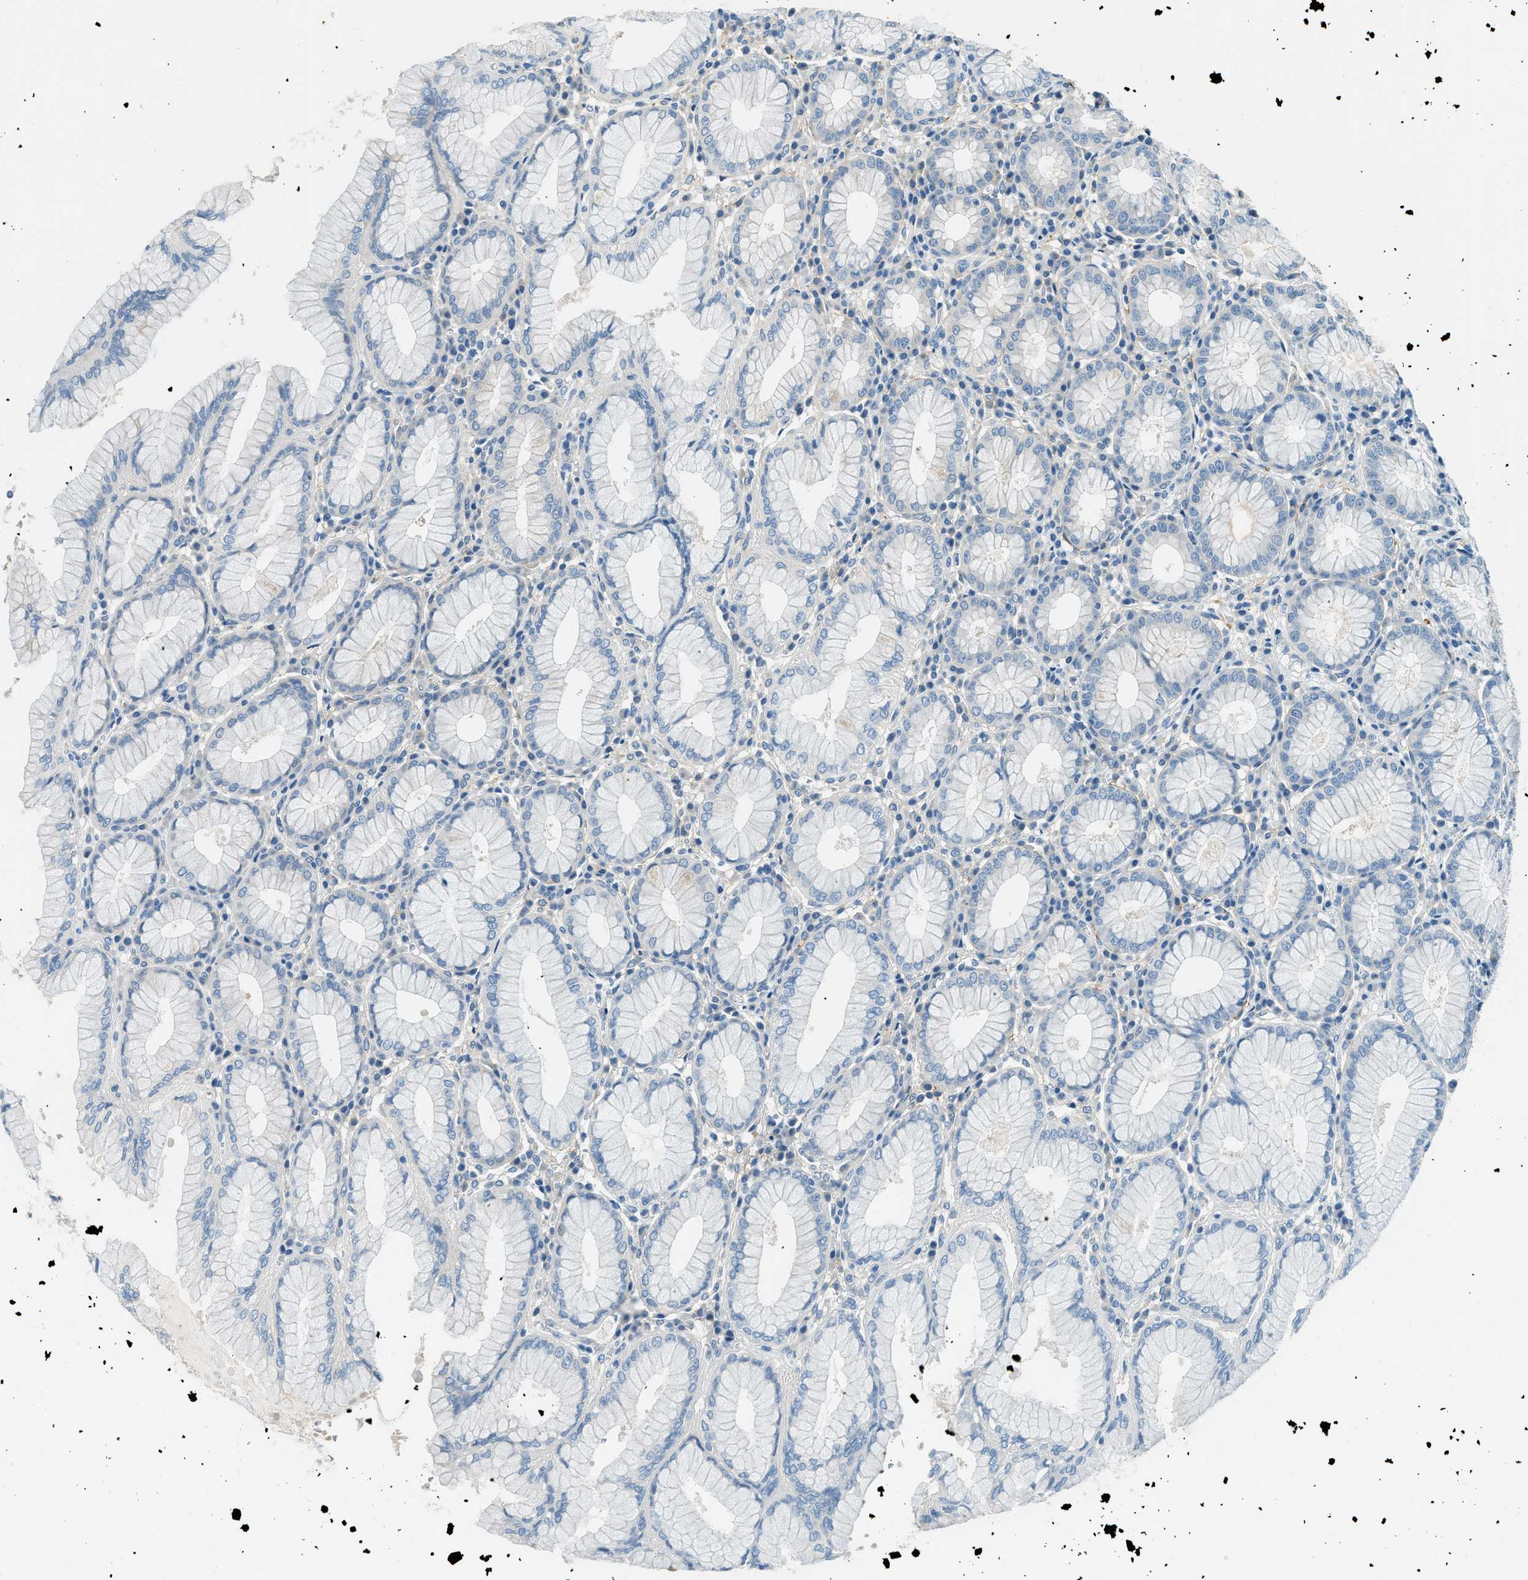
{"staining": {"intensity": "weak", "quantity": "<25%", "location": "cytoplasmic/membranous"}, "tissue": "stomach", "cell_type": "Glandular cells", "image_type": "normal", "snomed": [{"axis": "morphology", "description": "Normal tissue, NOS"}, {"axis": "topography", "description": "Stomach"}, {"axis": "topography", "description": "Stomach, lower"}], "caption": "Immunohistochemistry (IHC) of benign human stomach exhibits no positivity in glandular cells. The staining is performed using DAB brown chromogen with nuclei counter-stained in using hematoxylin.", "gene": "ZNF367", "patient": {"sex": "female", "age": 56}}